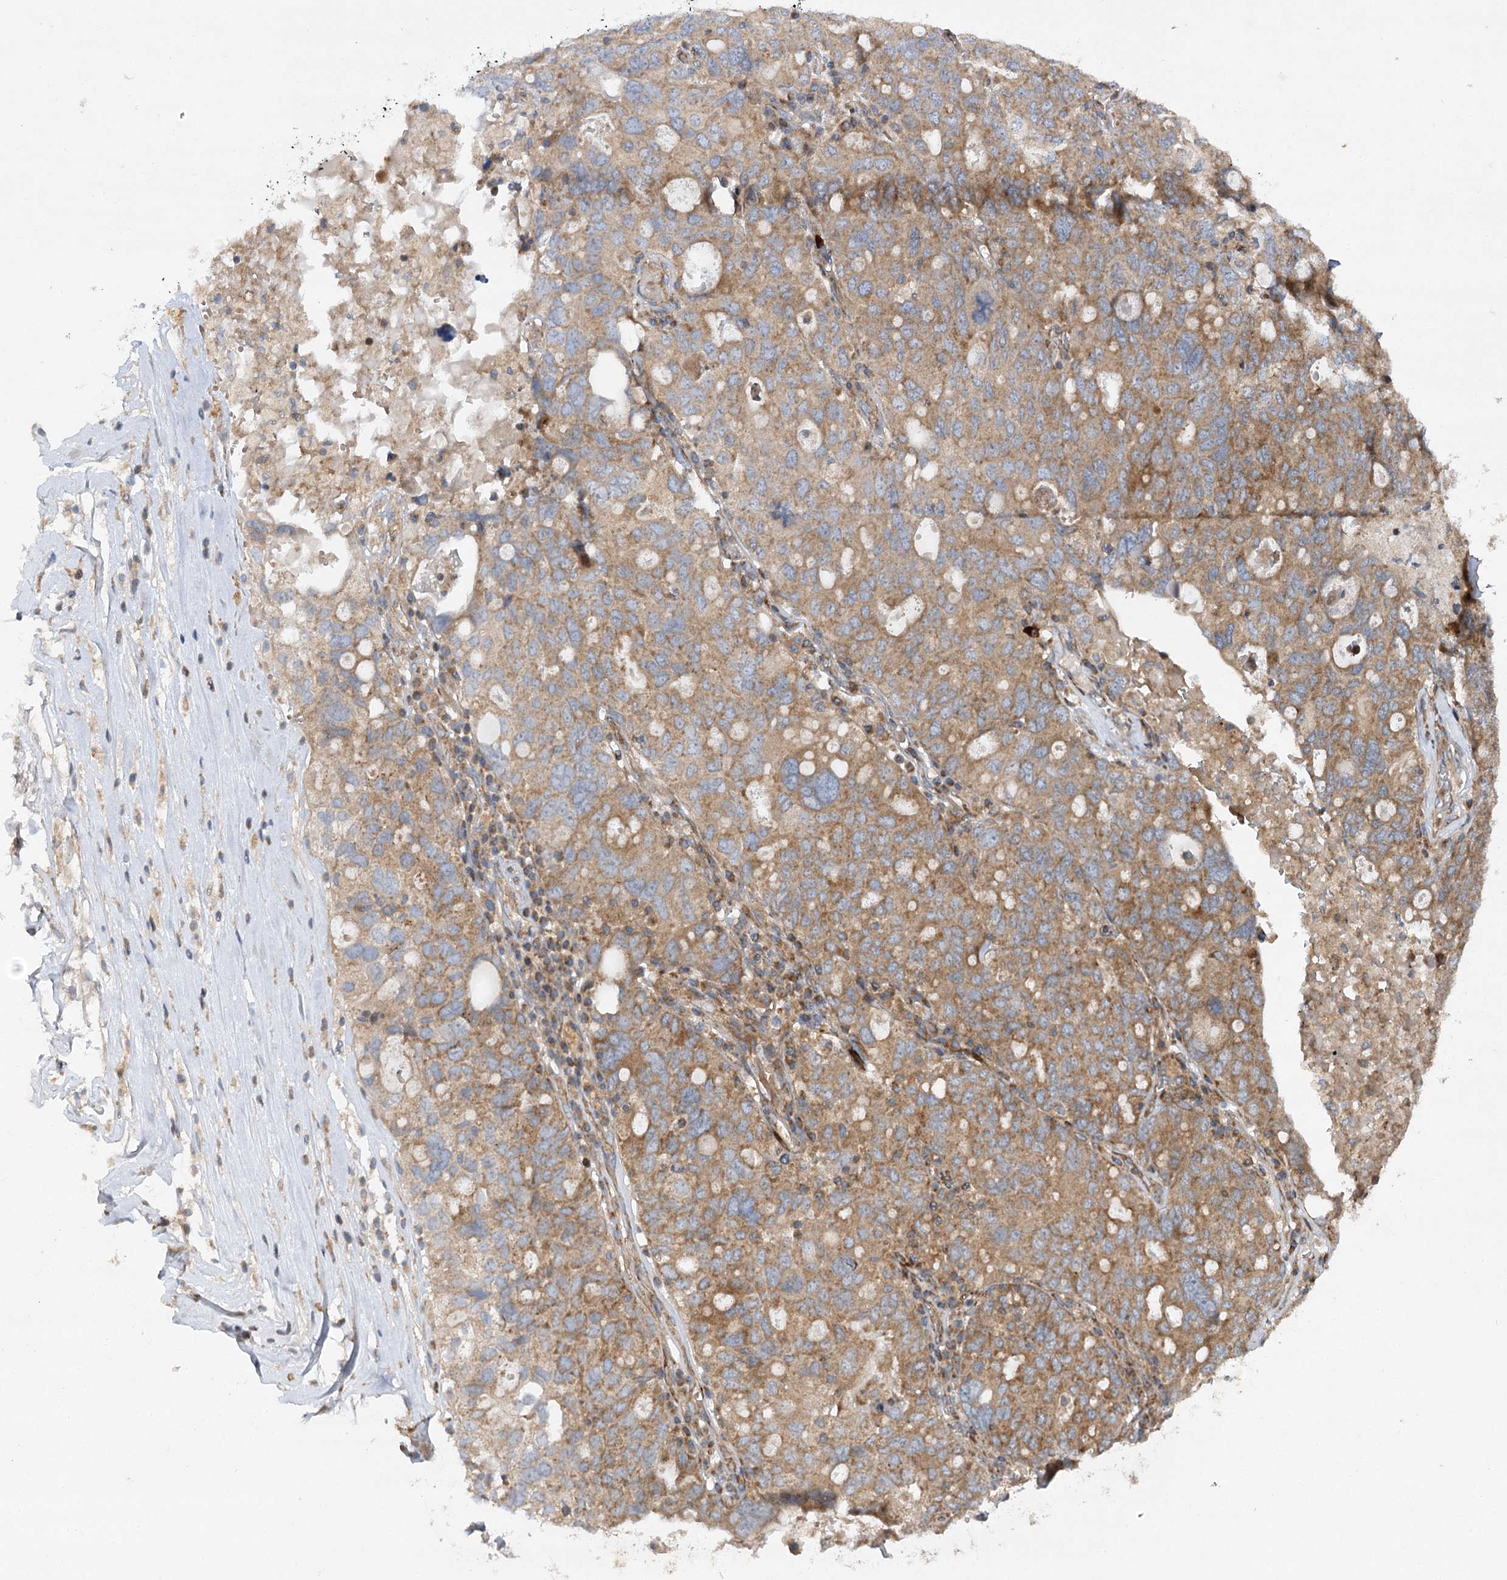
{"staining": {"intensity": "moderate", "quantity": ">75%", "location": "cytoplasmic/membranous"}, "tissue": "ovarian cancer", "cell_type": "Tumor cells", "image_type": "cancer", "snomed": [{"axis": "morphology", "description": "Carcinoma, endometroid"}, {"axis": "topography", "description": "Ovary"}], "caption": "This is a histology image of IHC staining of ovarian endometroid carcinoma, which shows moderate staining in the cytoplasmic/membranous of tumor cells.", "gene": "DNAJC13", "patient": {"sex": "female", "age": 62}}